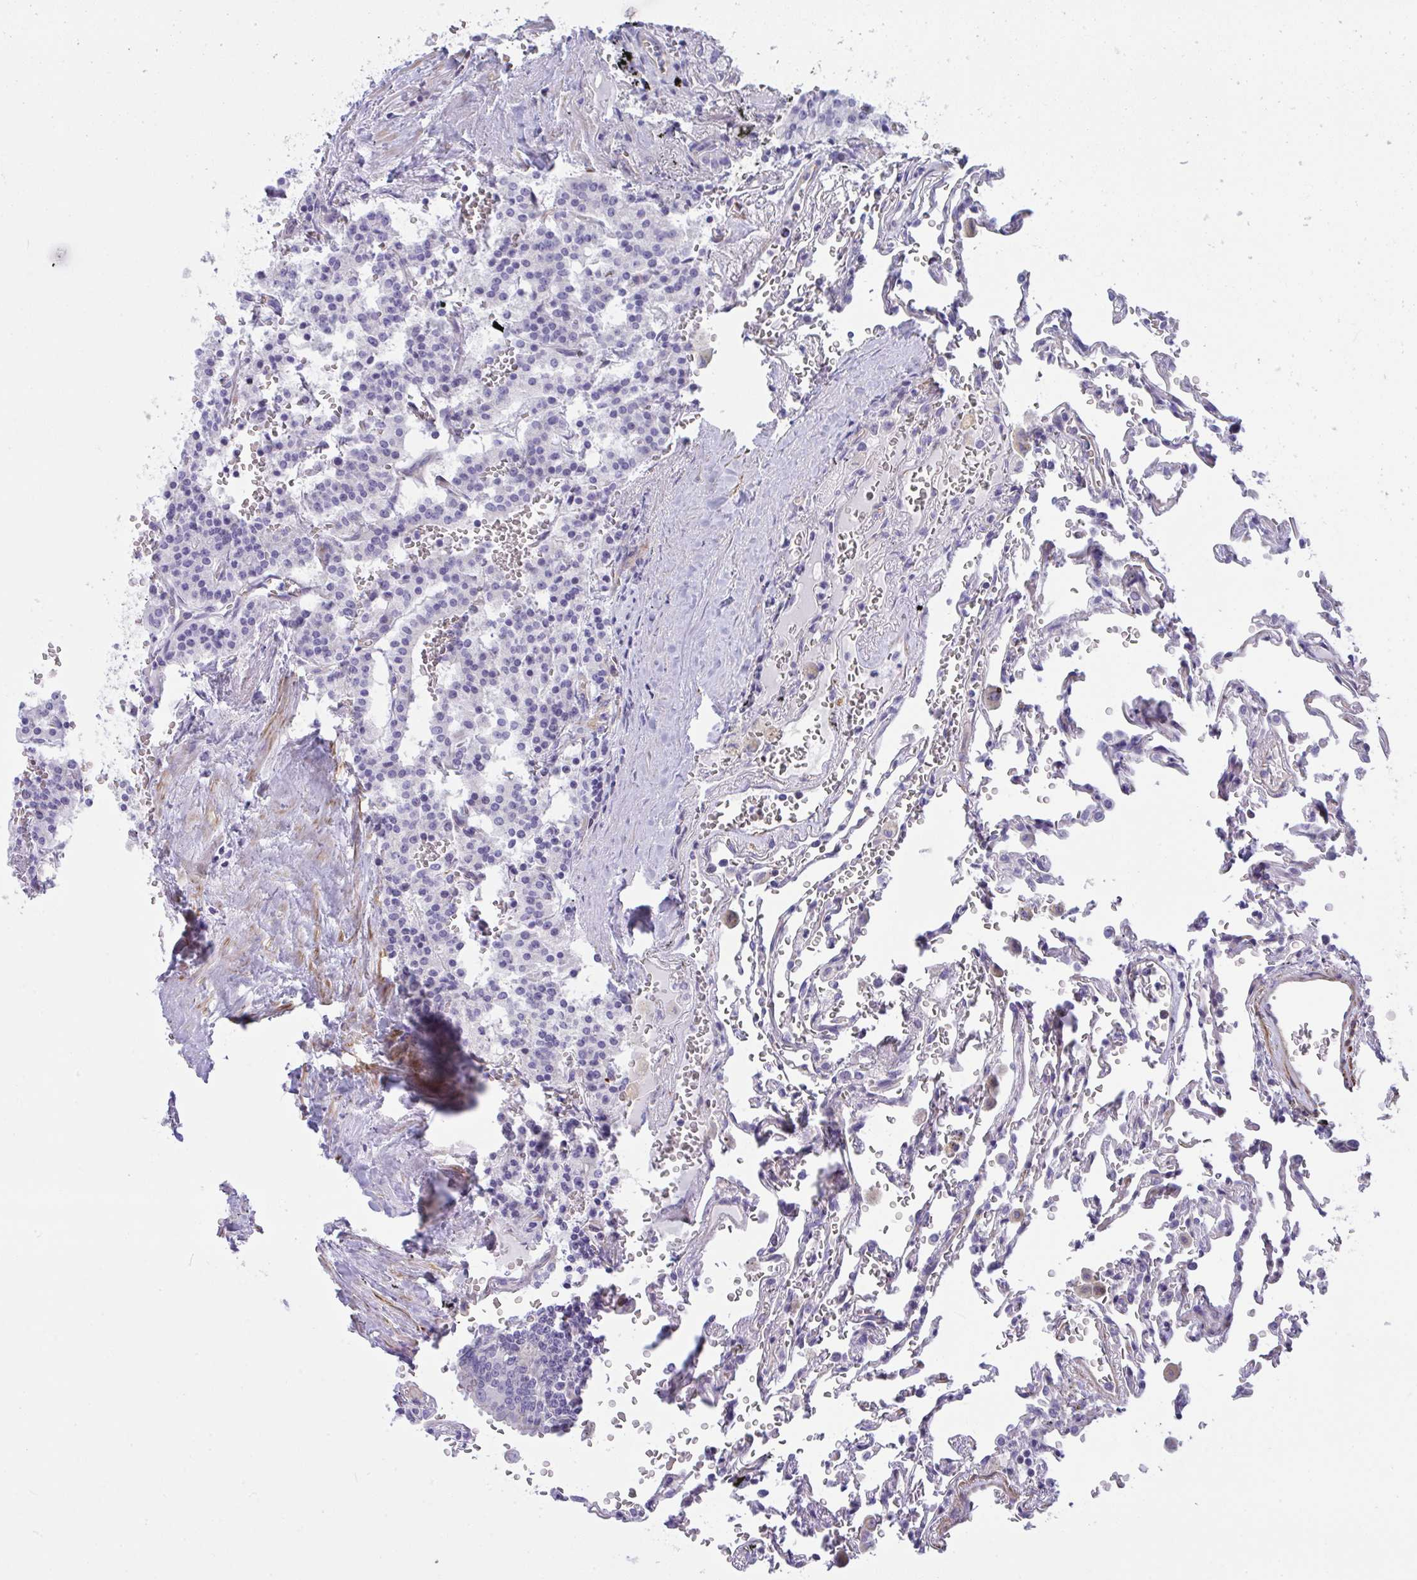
{"staining": {"intensity": "negative", "quantity": "none", "location": "none"}, "tissue": "carcinoid", "cell_type": "Tumor cells", "image_type": "cancer", "snomed": [{"axis": "morphology", "description": "Carcinoid, malignant, NOS"}, {"axis": "topography", "description": "Lung"}], "caption": "The photomicrograph shows no significant expression in tumor cells of malignant carcinoid.", "gene": "MYL12A", "patient": {"sex": "male", "age": 70}}